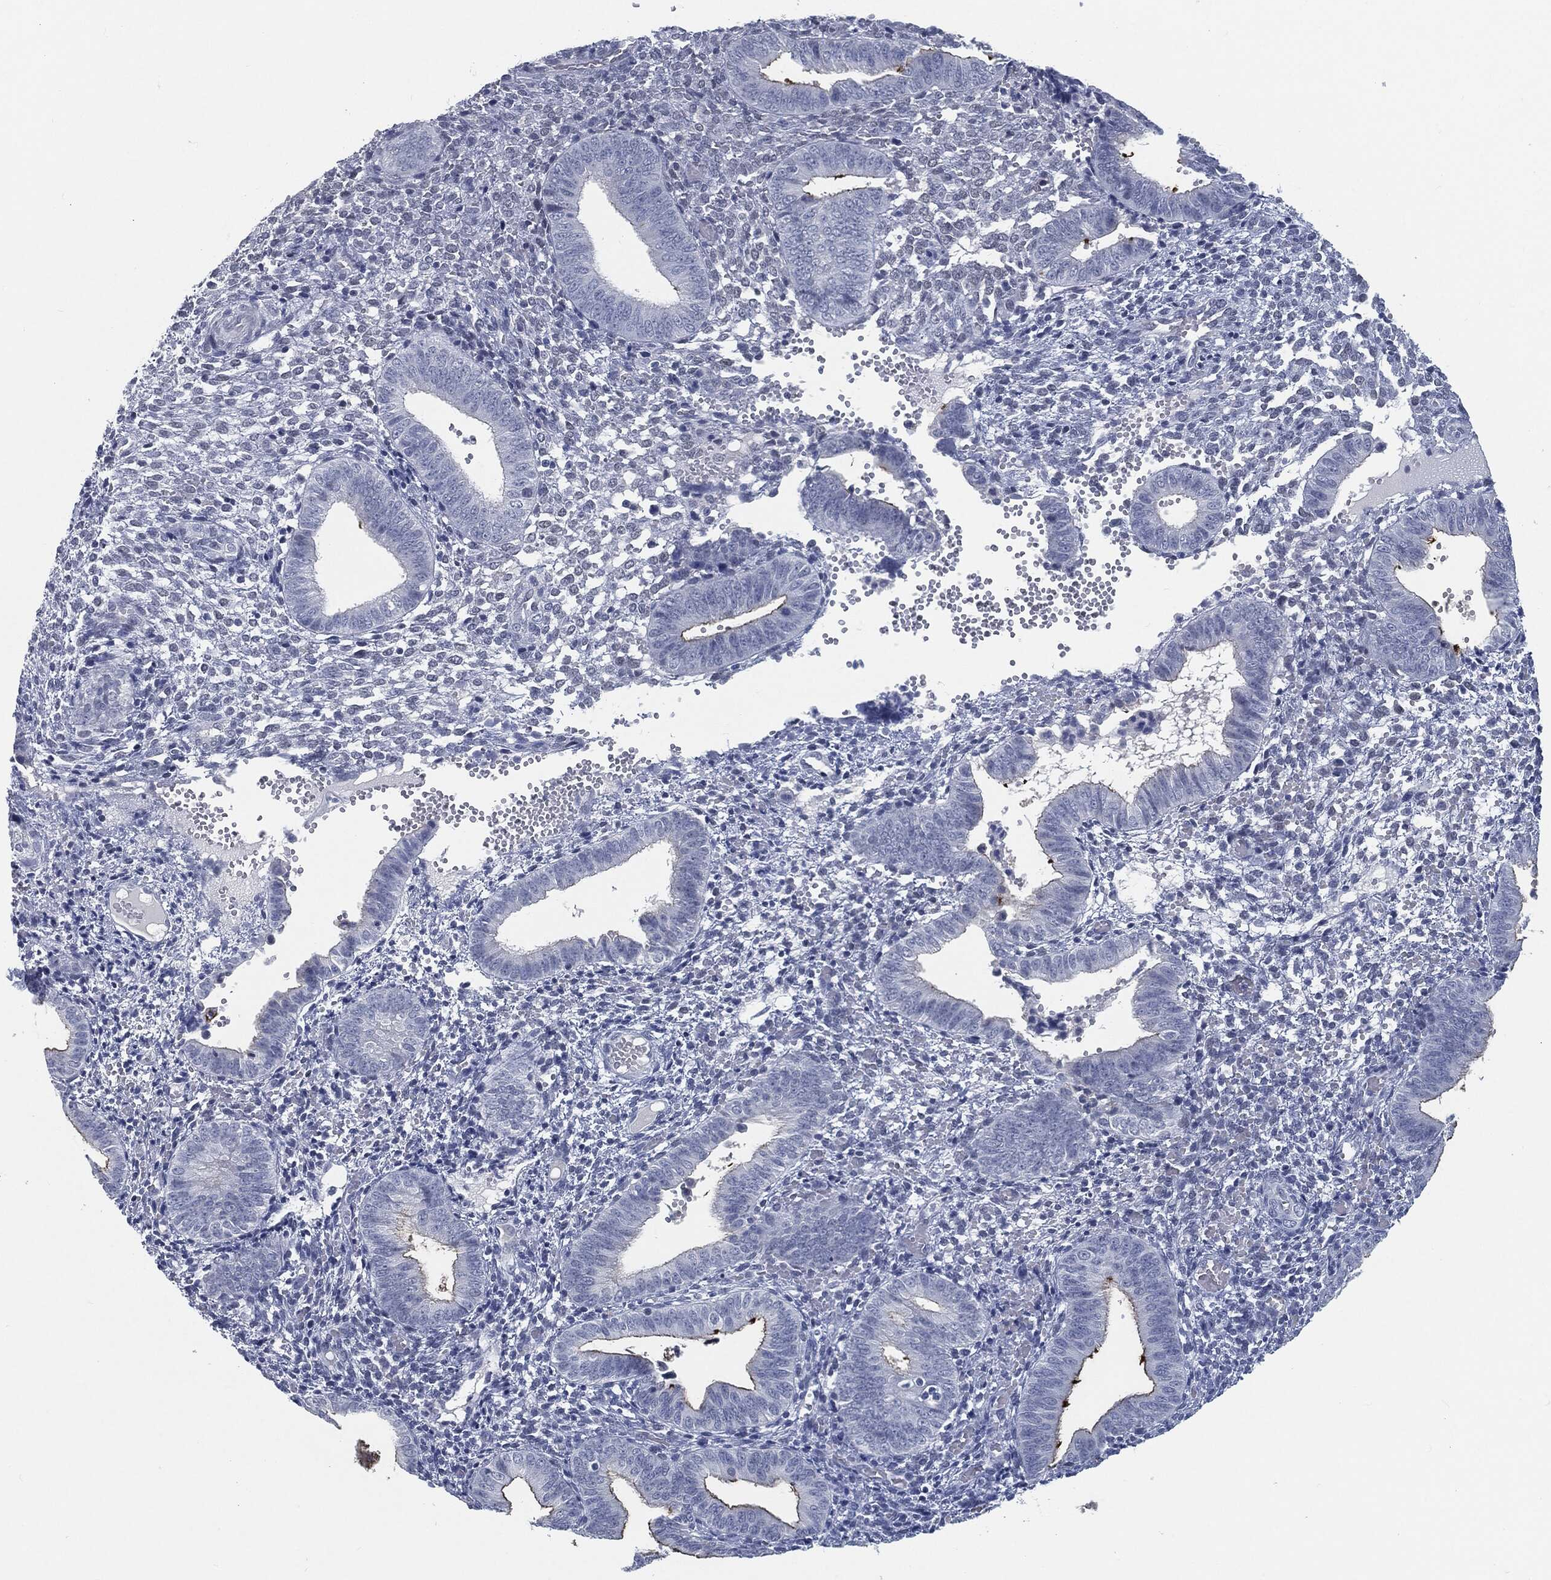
{"staining": {"intensity": "negative", "quantity": "none", "location": "none"}, "tissue": "endometrium", "cell_type": "Cells in endometrial stroma", "image_type": "normal", "snomed": [{"axis": "morphology", "description": "Normal tissue, NOS"}, {"axis": "topography", "description": "Endometrium"}], "caption": "Immunohistochemistry micrograph of normal endometrium: endometrium stained with DAB exhibits no significant protein positivity in cells in endometrial stroma.", "gene": "PROM1", "patient": {"sex": "female", "age": 42}}